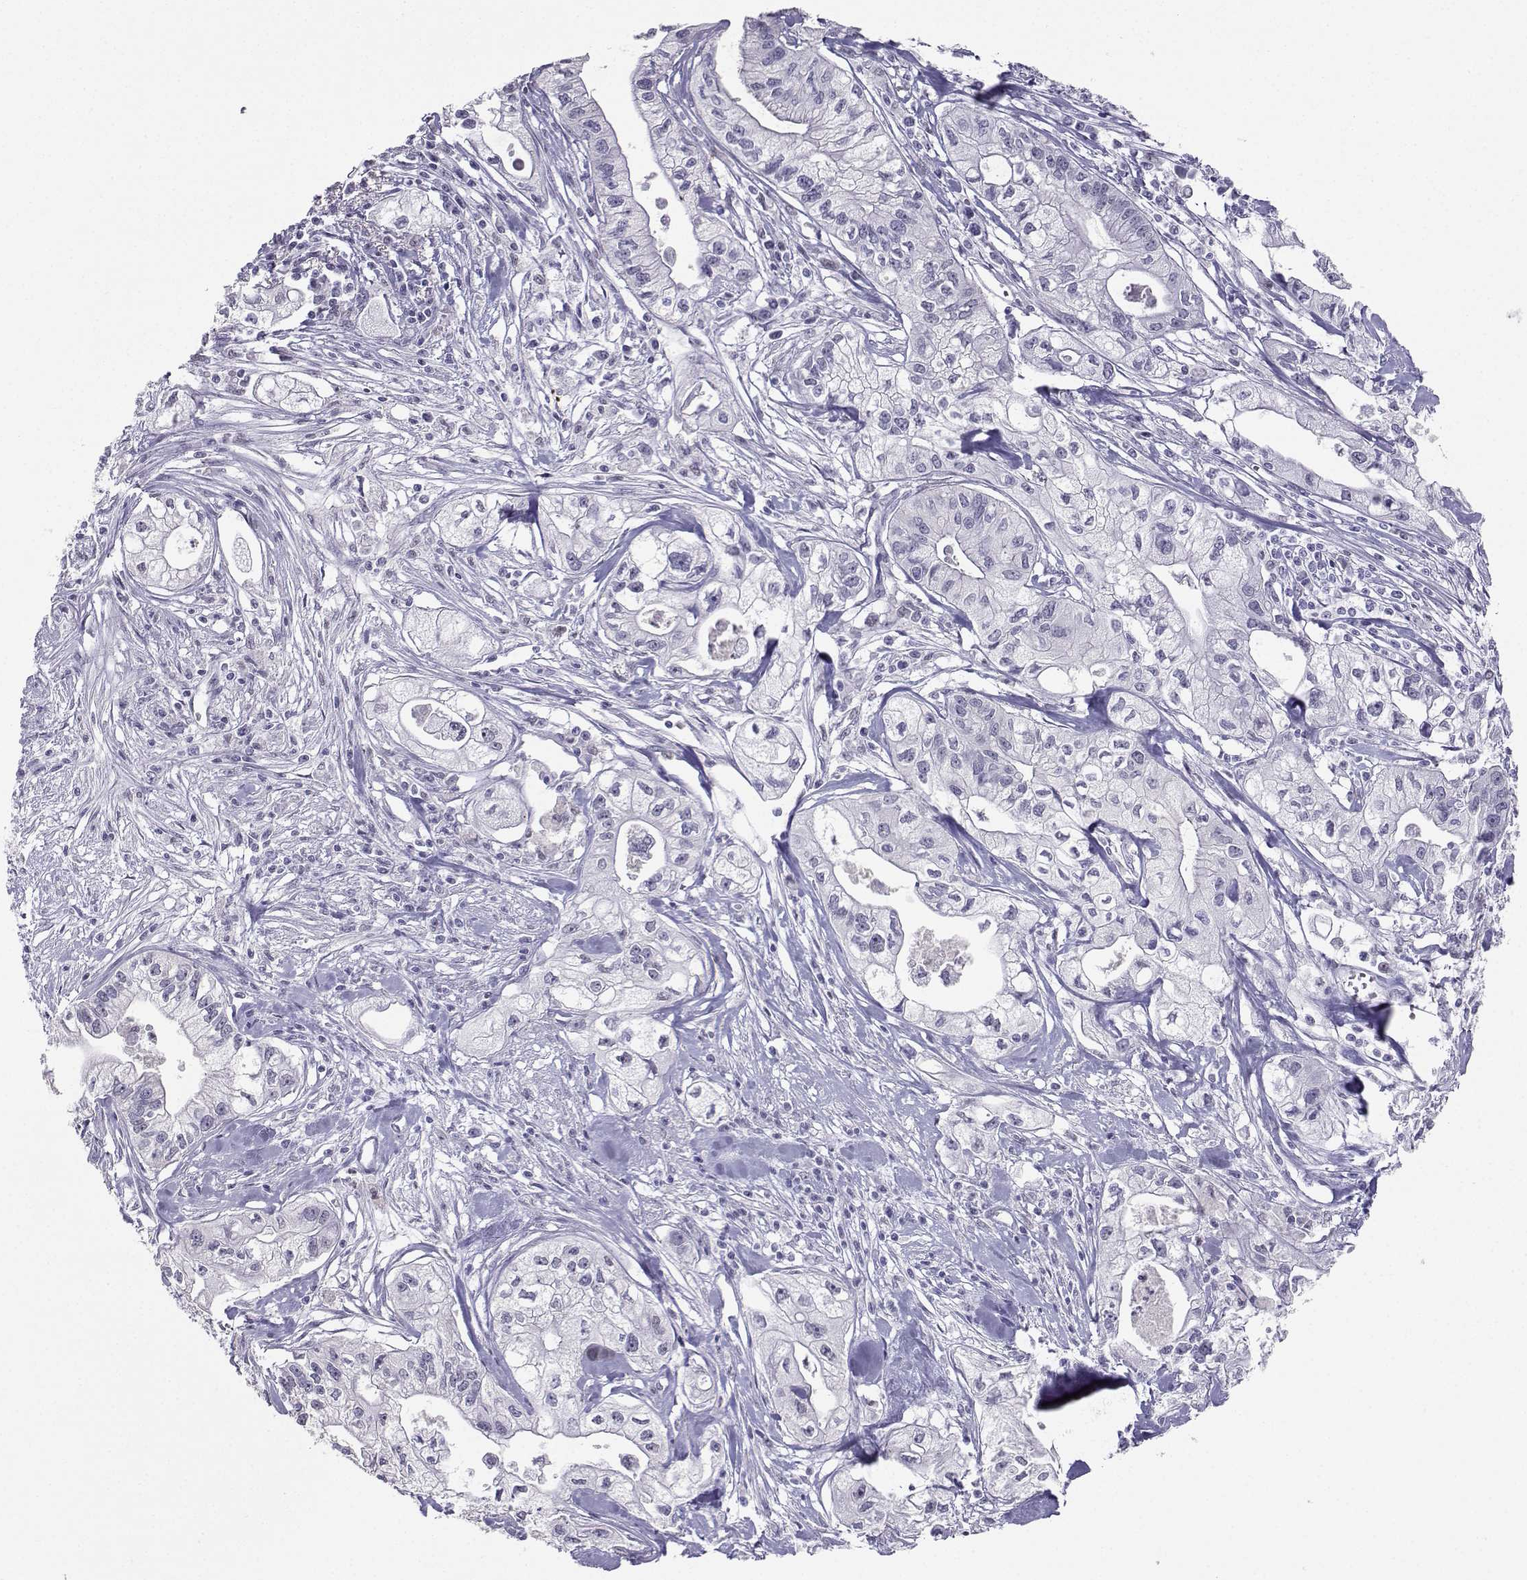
{"staining": {"intensity": "negative", "quantity": "none", "location": "none"}, "tissue": "pancreatic cancer", "cell_type": "Tumor cells", "image_type": "cancer", "snomed": [{"axis": "morphology", "description": "Adenocarcinoma, NOS"}, {"axis": "topography", "description": "Pancreas"}], "caption": "Human pancreatic cancer (adenocarcinoma) stained for a protein using immunohistochemistry shows no staining in tumor cells.", "gene": "TEDC2", "patient": {"sex": "male", "age": 70}}